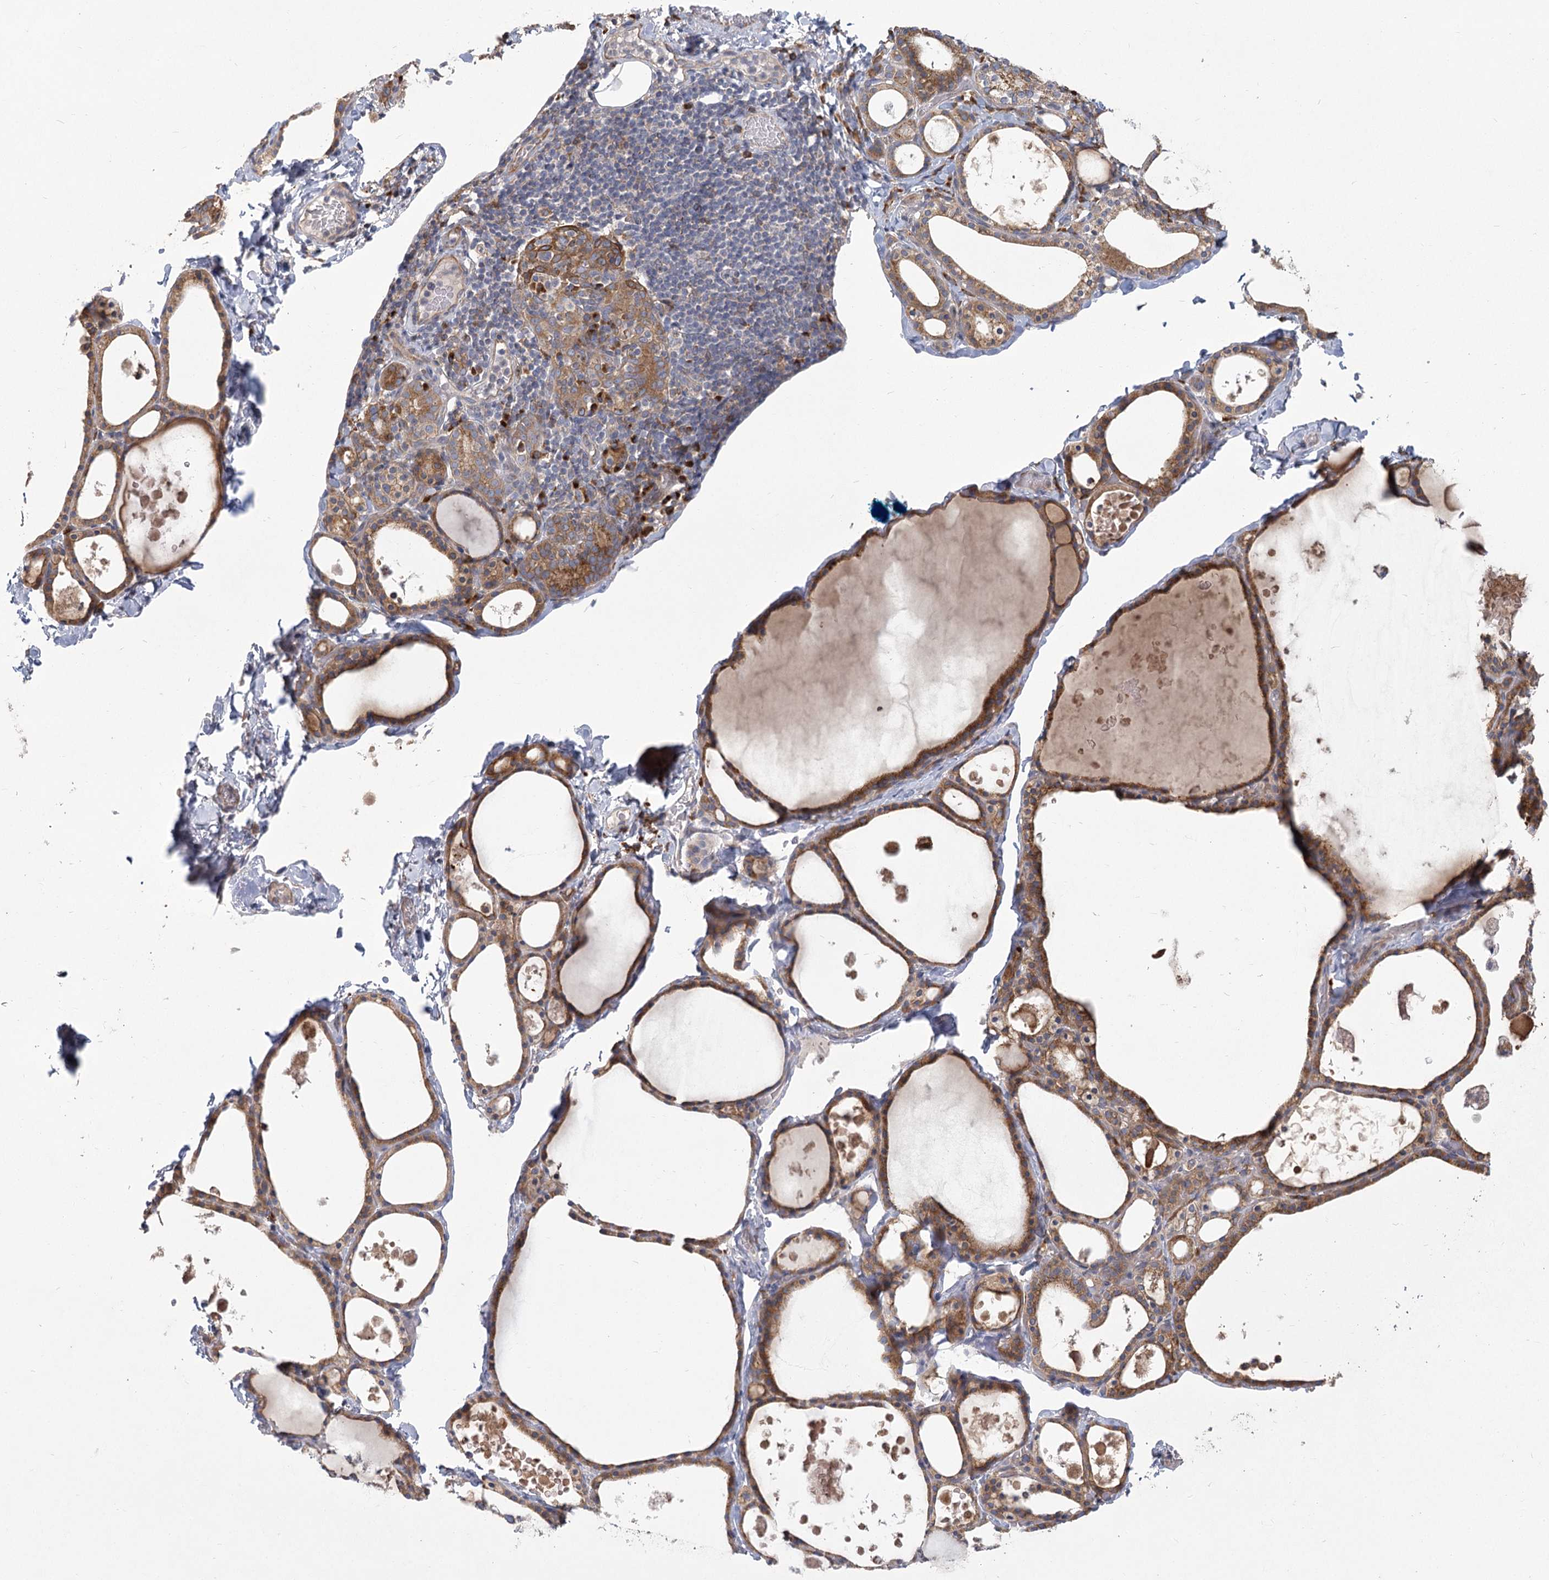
{"staining": {"intensity": "moderate", "quantity": ">75%", "location": "cytoplasmic/membranous"}, "tissue": "thyroid gland", "cell_type": "Glandular cells", "image_type": "normal", "snomed": [{"axis": "morphology", "description": "Normal tissue, NOS"}, {"axis": "topography", "description": "Thyroid gland"}], "caption": "Brown immunohistochemical staining in benign thyroid gland reveals moderate cytoplasmic/membranous positivity in approximately >75% of glandular cells. (DAB = brown stain, brightfield microscopy at high magnification).", "gene": "CNTLN", "patient": {"sex": "male", "age": 56}}